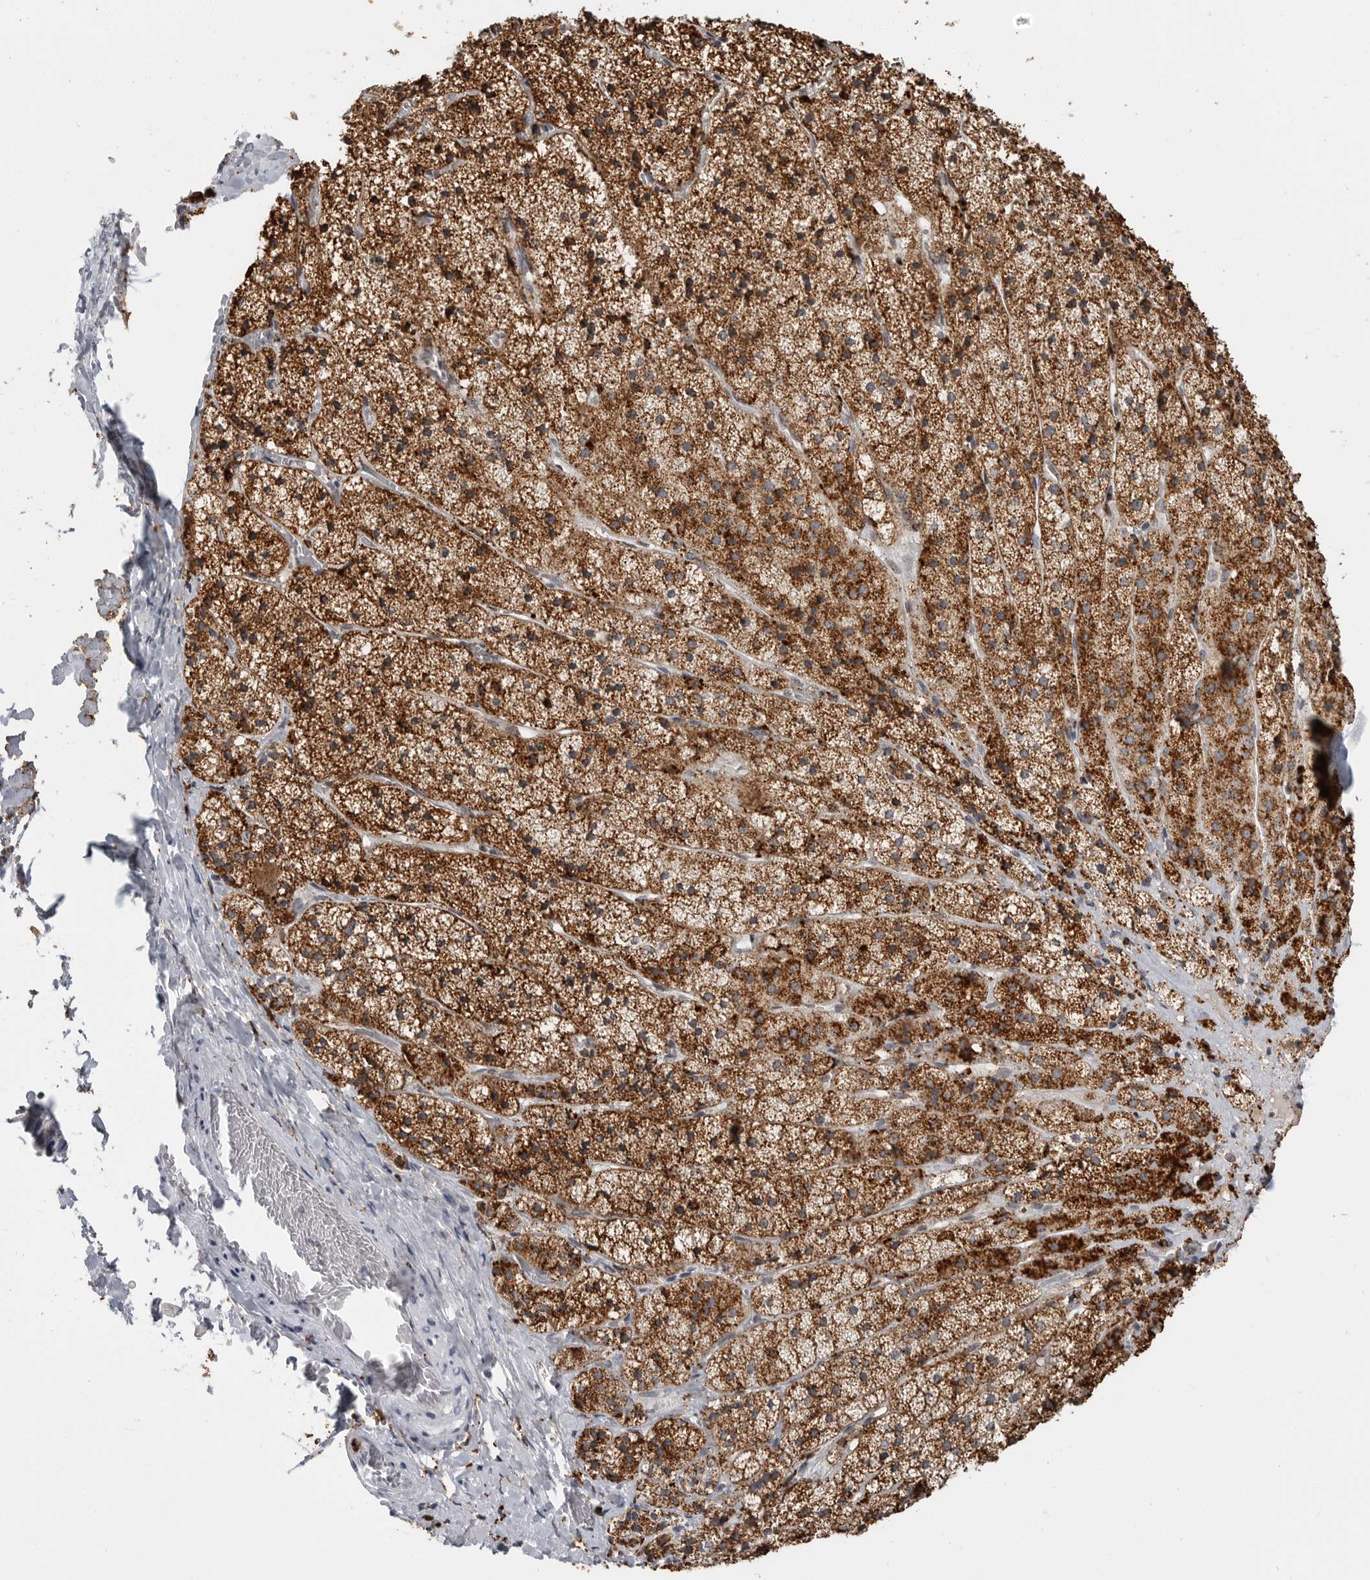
{"staining": {"intensity": "strong", "quantity": ">75%", "location": "cytoplasmic/membranous"}, "tissue": "adrenal gland", "cell_type": "Glandular cells", "image_type": "normal", "snomed": [{"axis": "morphology", "description": "Normal tissue, NOS"}, {"axis": "topography", "description": "Adrenal gland"}], "caption": "Glandular cells reveal high levels of strong cytoplasmic/membranous expression in approximately >75% of cells in normal human adrenal gland. (brown staining indicates protein expression, while blue staining denotes nuclei).", "gene": "IFI30", "patient": {"sex": "female", "age": 44}}